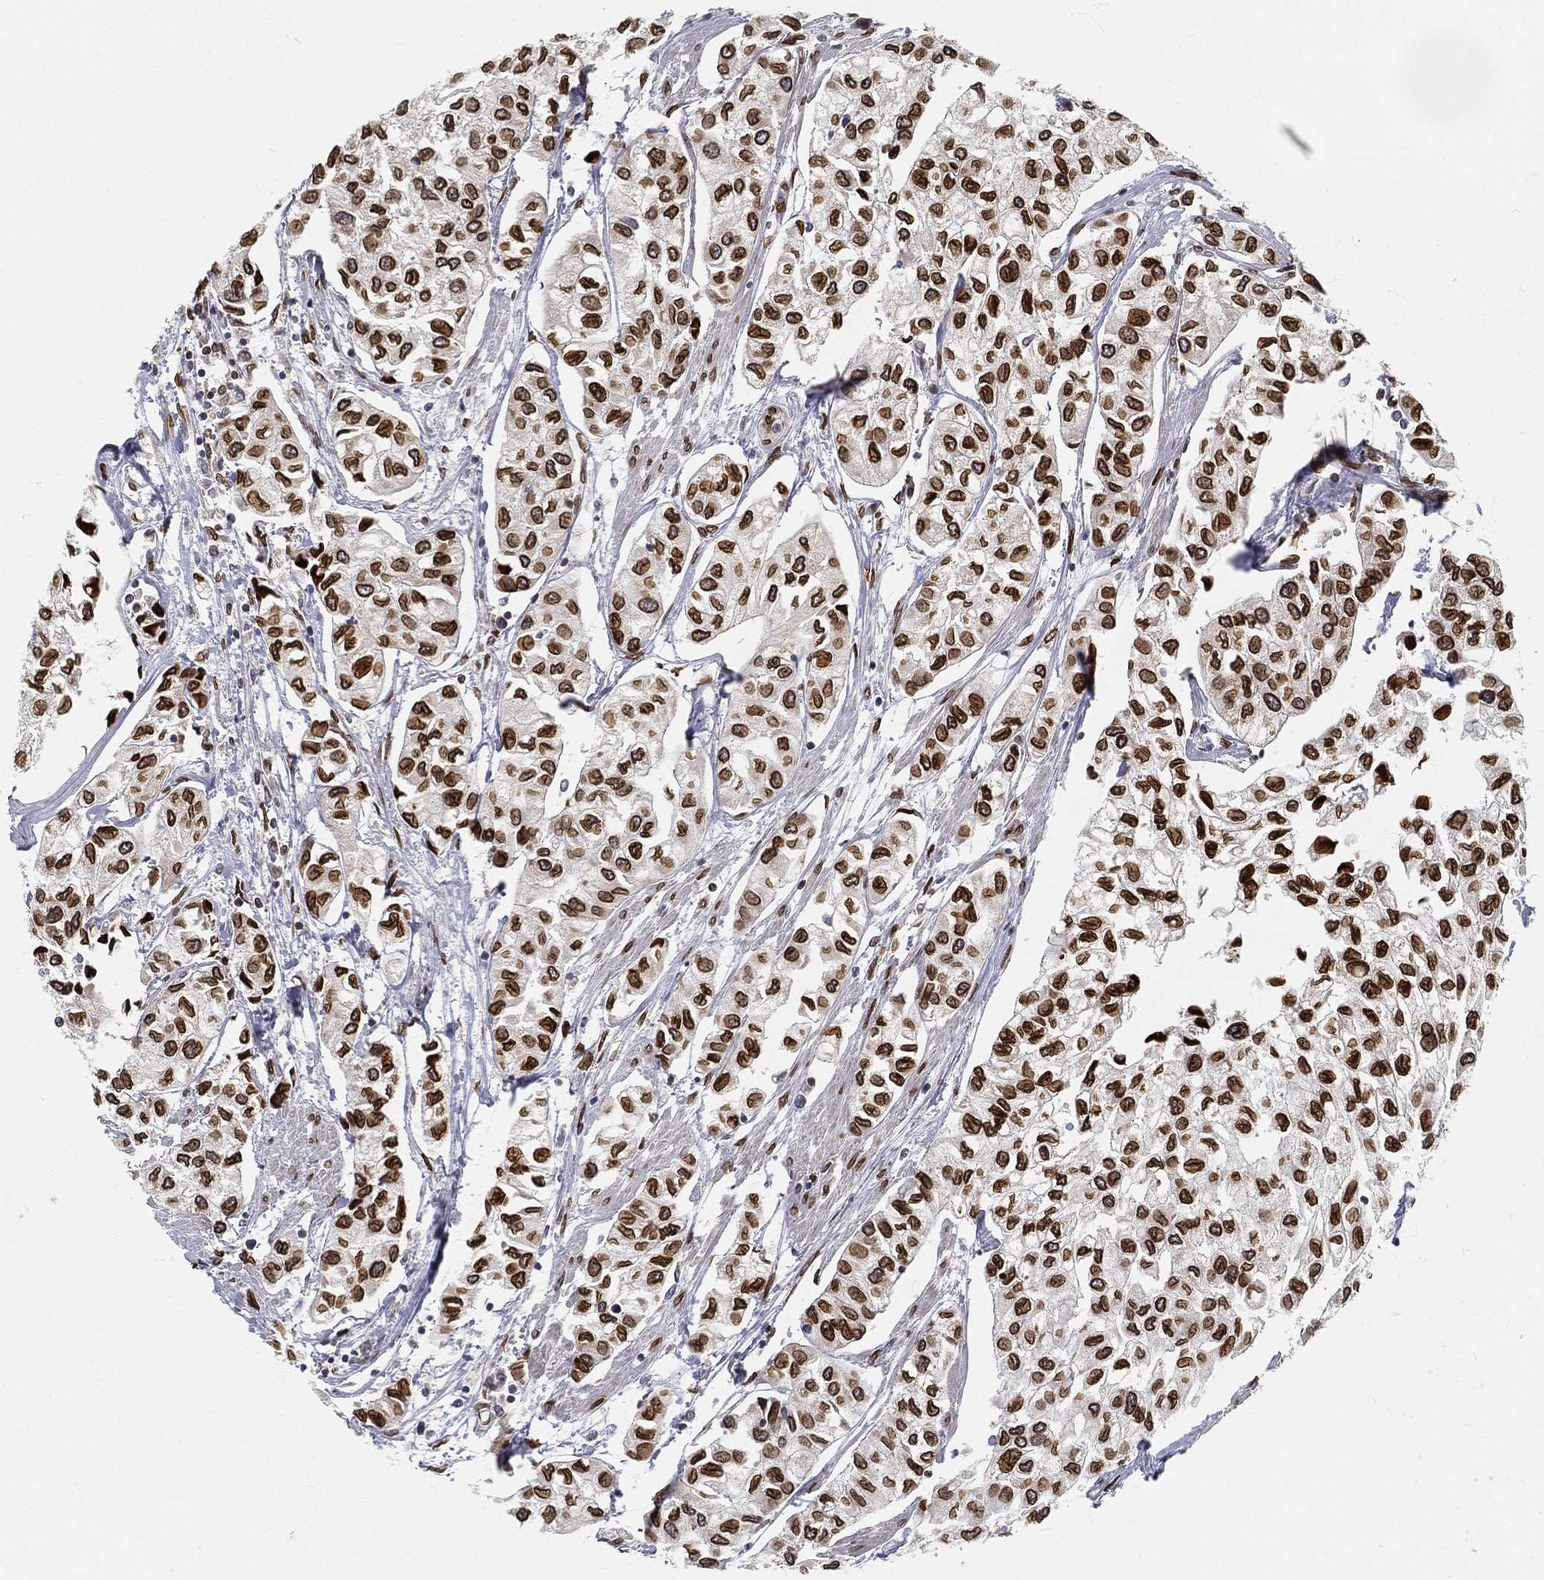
{"staining": {"intensity": "strong", "quantity": ">75%", "location": "cytoplasmic/membranous,nuclear"}, "tissue": "urothelial cancer", "cell_type": "Tumor cells", "image_type": "cancer", "snomed": [{"axis": "morphology", "description": "Urothelial carcinoma, High grade"}, {"axis": "topography", "description": "Urinary bladder"}], "caption": "A brown stain labels strong cytoplasmic/membranous and nuclear positivity of a protein in urothelial cancer tumor cells.", "gene": "PALB2", "patient": {"sex": "male", "age": 73}}